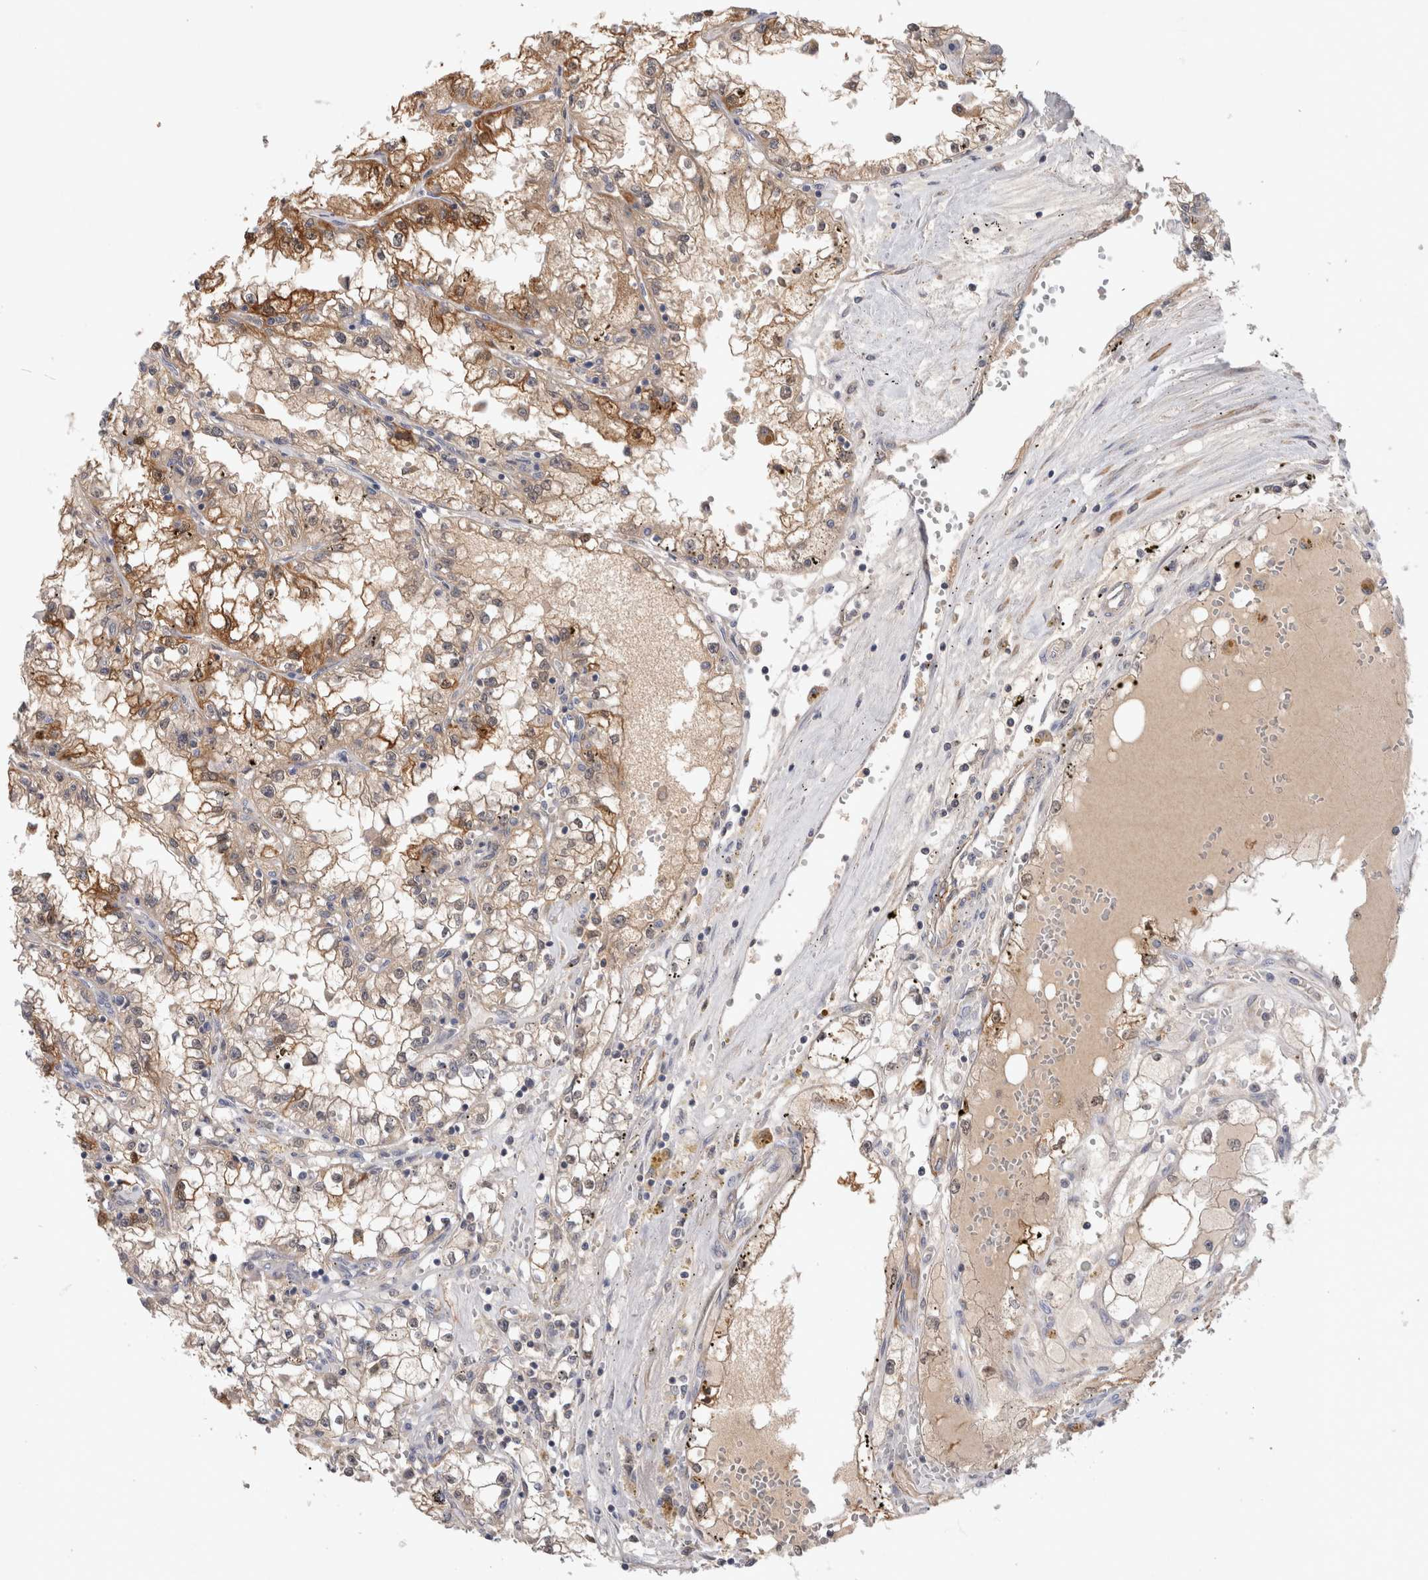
{"staining": {"intensity": "moderate", "quantity": "<25%", "location": "cytoplasmic/membranous"}, "tissue": "renal cancer", "cell_type": "Tumor cells", "image_type": "cancer", "snomed": [{"axis": "morphology", "description": "Adenocarcinoma, NOS"}, {"axis": "topography", "description": "Kidney"}], "caption": "This histopathology image demonstrates immunohistochemistry staining of adenocarcinoma (renal), with low moderate cytoplasmic/membranous positivity in about <25% of tumor cells.", "gene": "PGM1", "patient": {"sex": "male", "age": 56}}